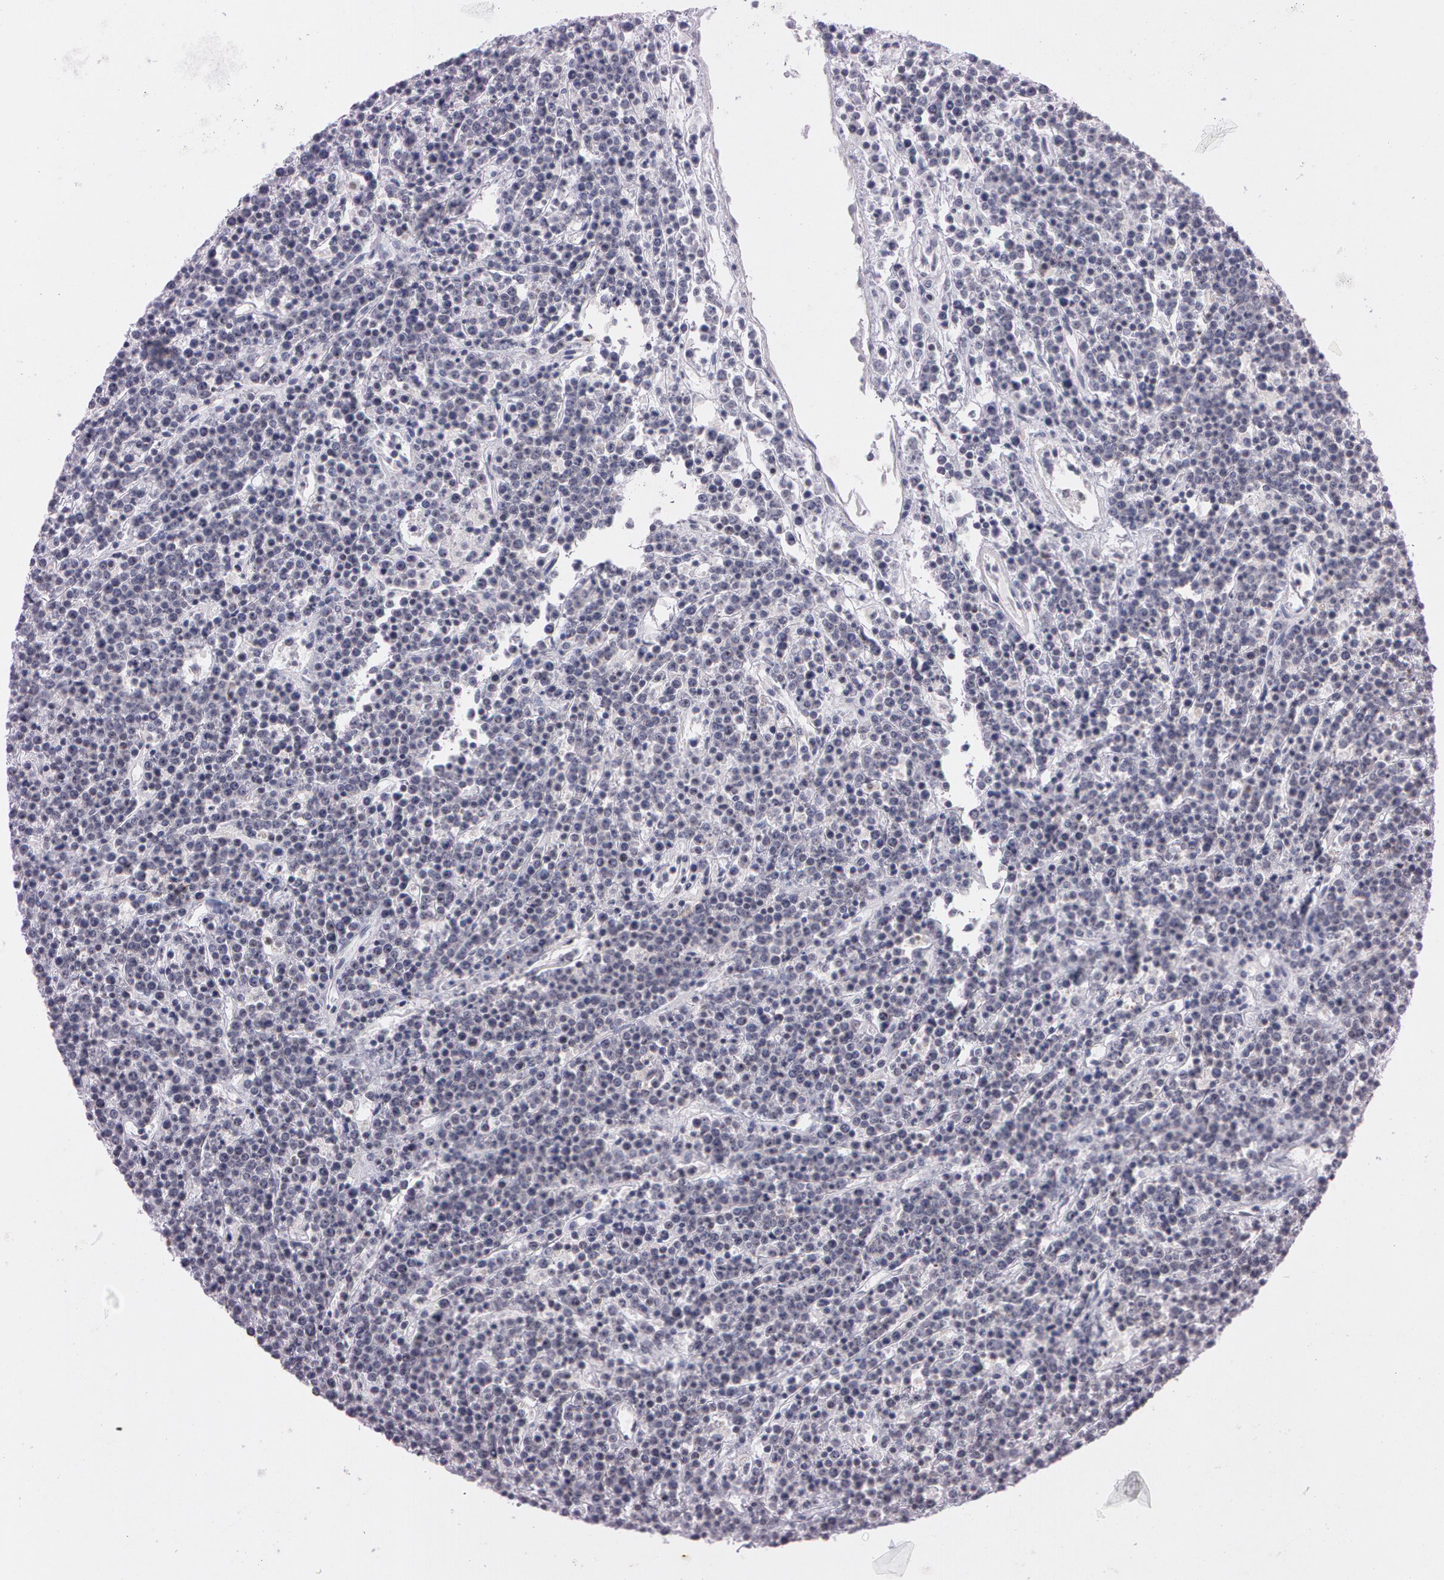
{"staining": {"intensity": "negative", "quantity": "none", "location": "none"}, "tissue": "lymphoma", "cell_type": "Tumor cells", "image_type": "cancer", "snomed": [{"axis": "morphology", "description": "Malignant lymphoma, non-Hodgkin's type, High grade"}, {"axis": "topography", "description": "Ovary"}], "caption": "Tumor cells are negative for protein expression in human lymphoma.", "gene": "FBL", "patient": {"sex": "female", "age": 56}}